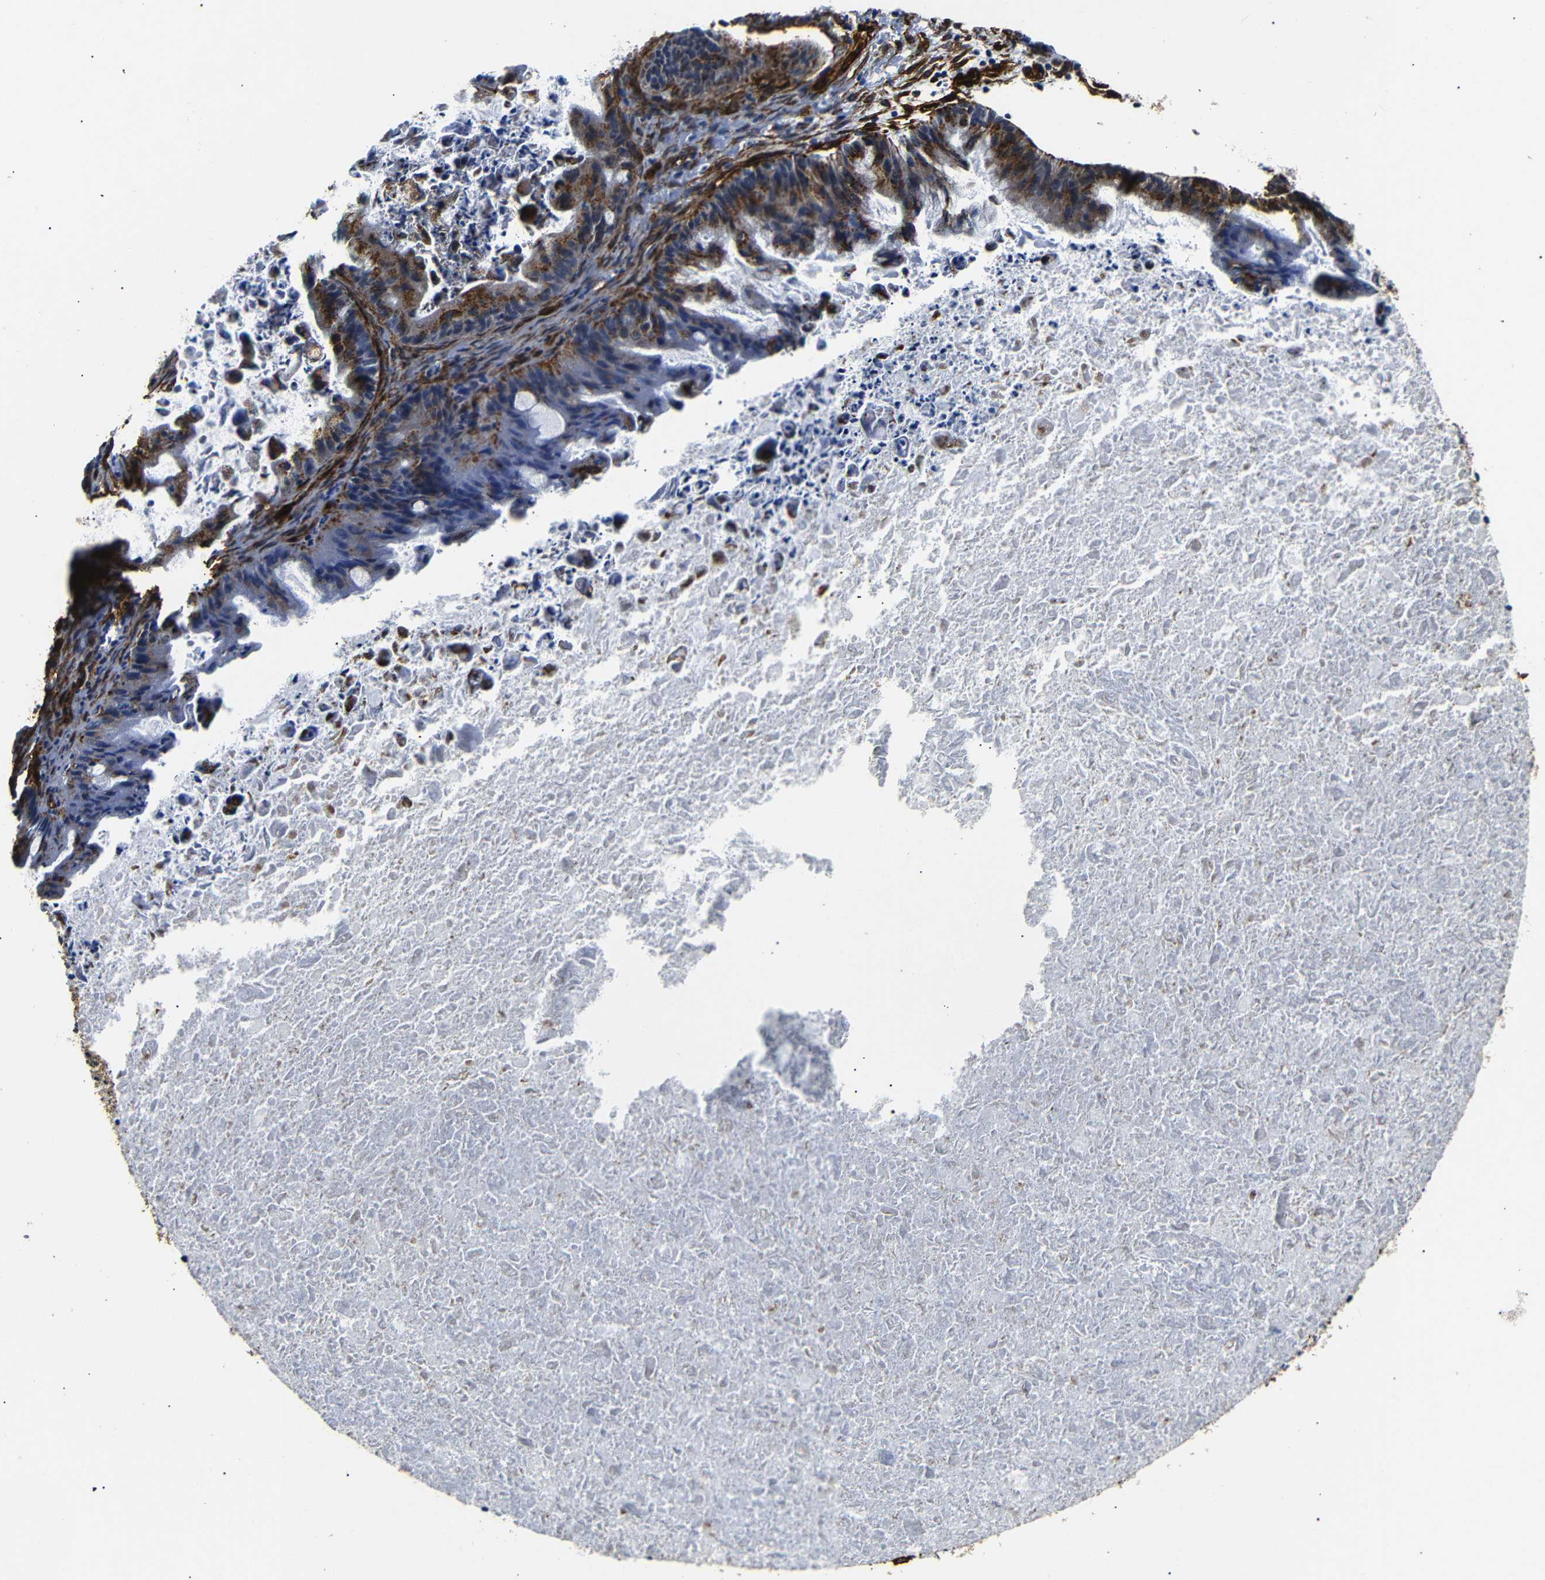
{"staining": {"intensity": "strong", "quantity": "25%-75%", "location": "cytoplasmic/membranous"}, "tissue": "ovarian cancer", "cell_type": "Tumor cells", "image_type": "cancer", "snomed": [{"axis": "morphology", "description": "Cystadenocarcinoma, mucinous, NOS"}, {"axis": "topography", "description": "Ovary"}], "caption": "A photomicrograph of ovarian cancer (mucinous cystadenocarcinoma) stained for a protein displays strong cytoplasmic/membranous brown staining in tumor cells.", "gene": "CAV2", "patient": {"sex": "female", "age": 37}}